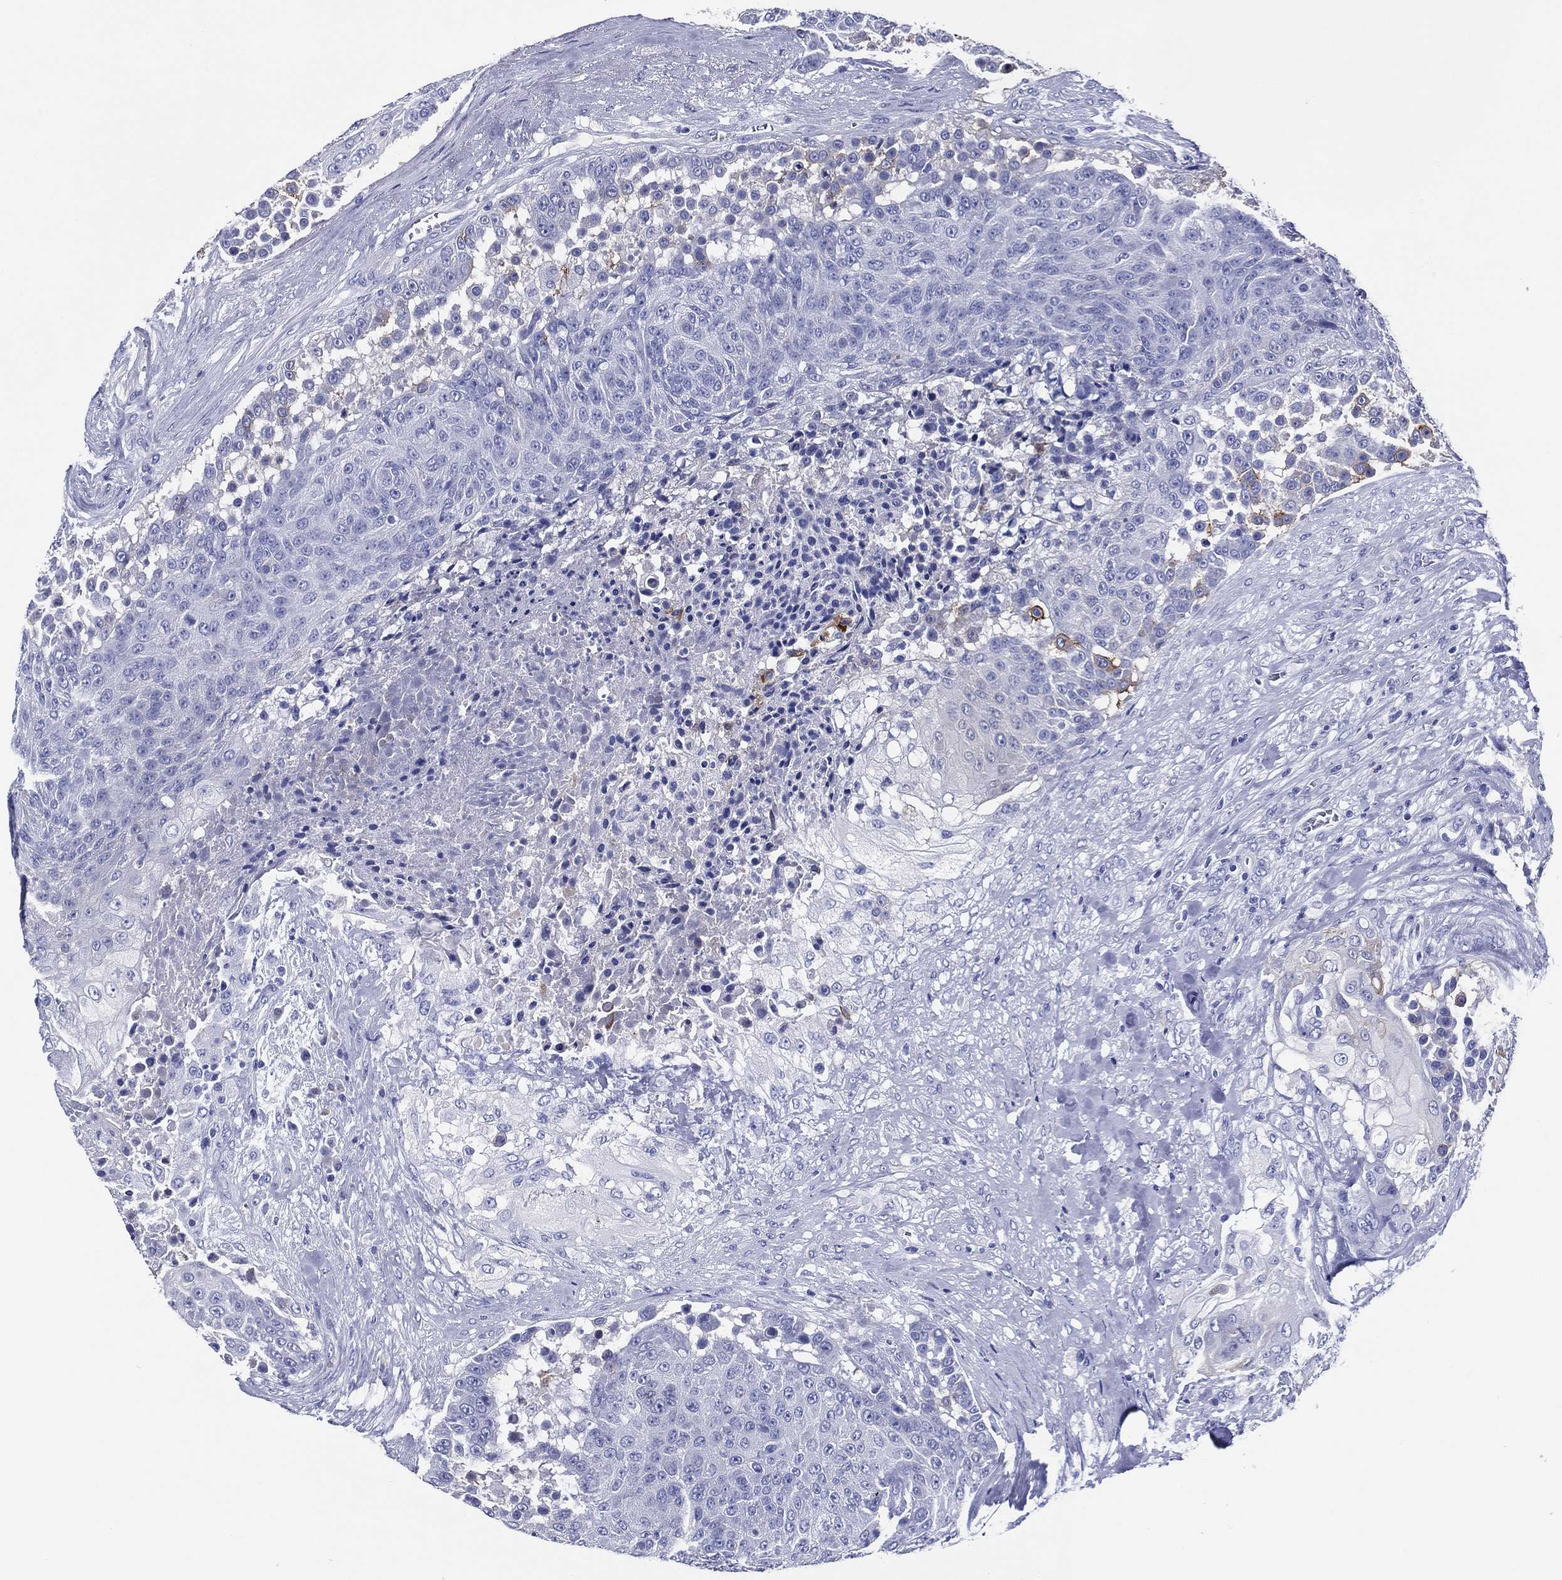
{"staining": {"intensity": "negative", "quantity": "none", "location": "none"}, "tissue": "urothelial cancer", "cell_type": "Tumor cells", "image_type": "cancer", "snomed": [{"axis": "morphology", "description": "Urothelial carcinoma, High grade"}, {"axis": "topography", "description": "Urinary bladder"}], "caption": "Tumor cells are negative for brown protein staining in urothelial carcinoma (high-grade).", "gene": "ACE2", "patient": {"sex": "female", "age": 63}}